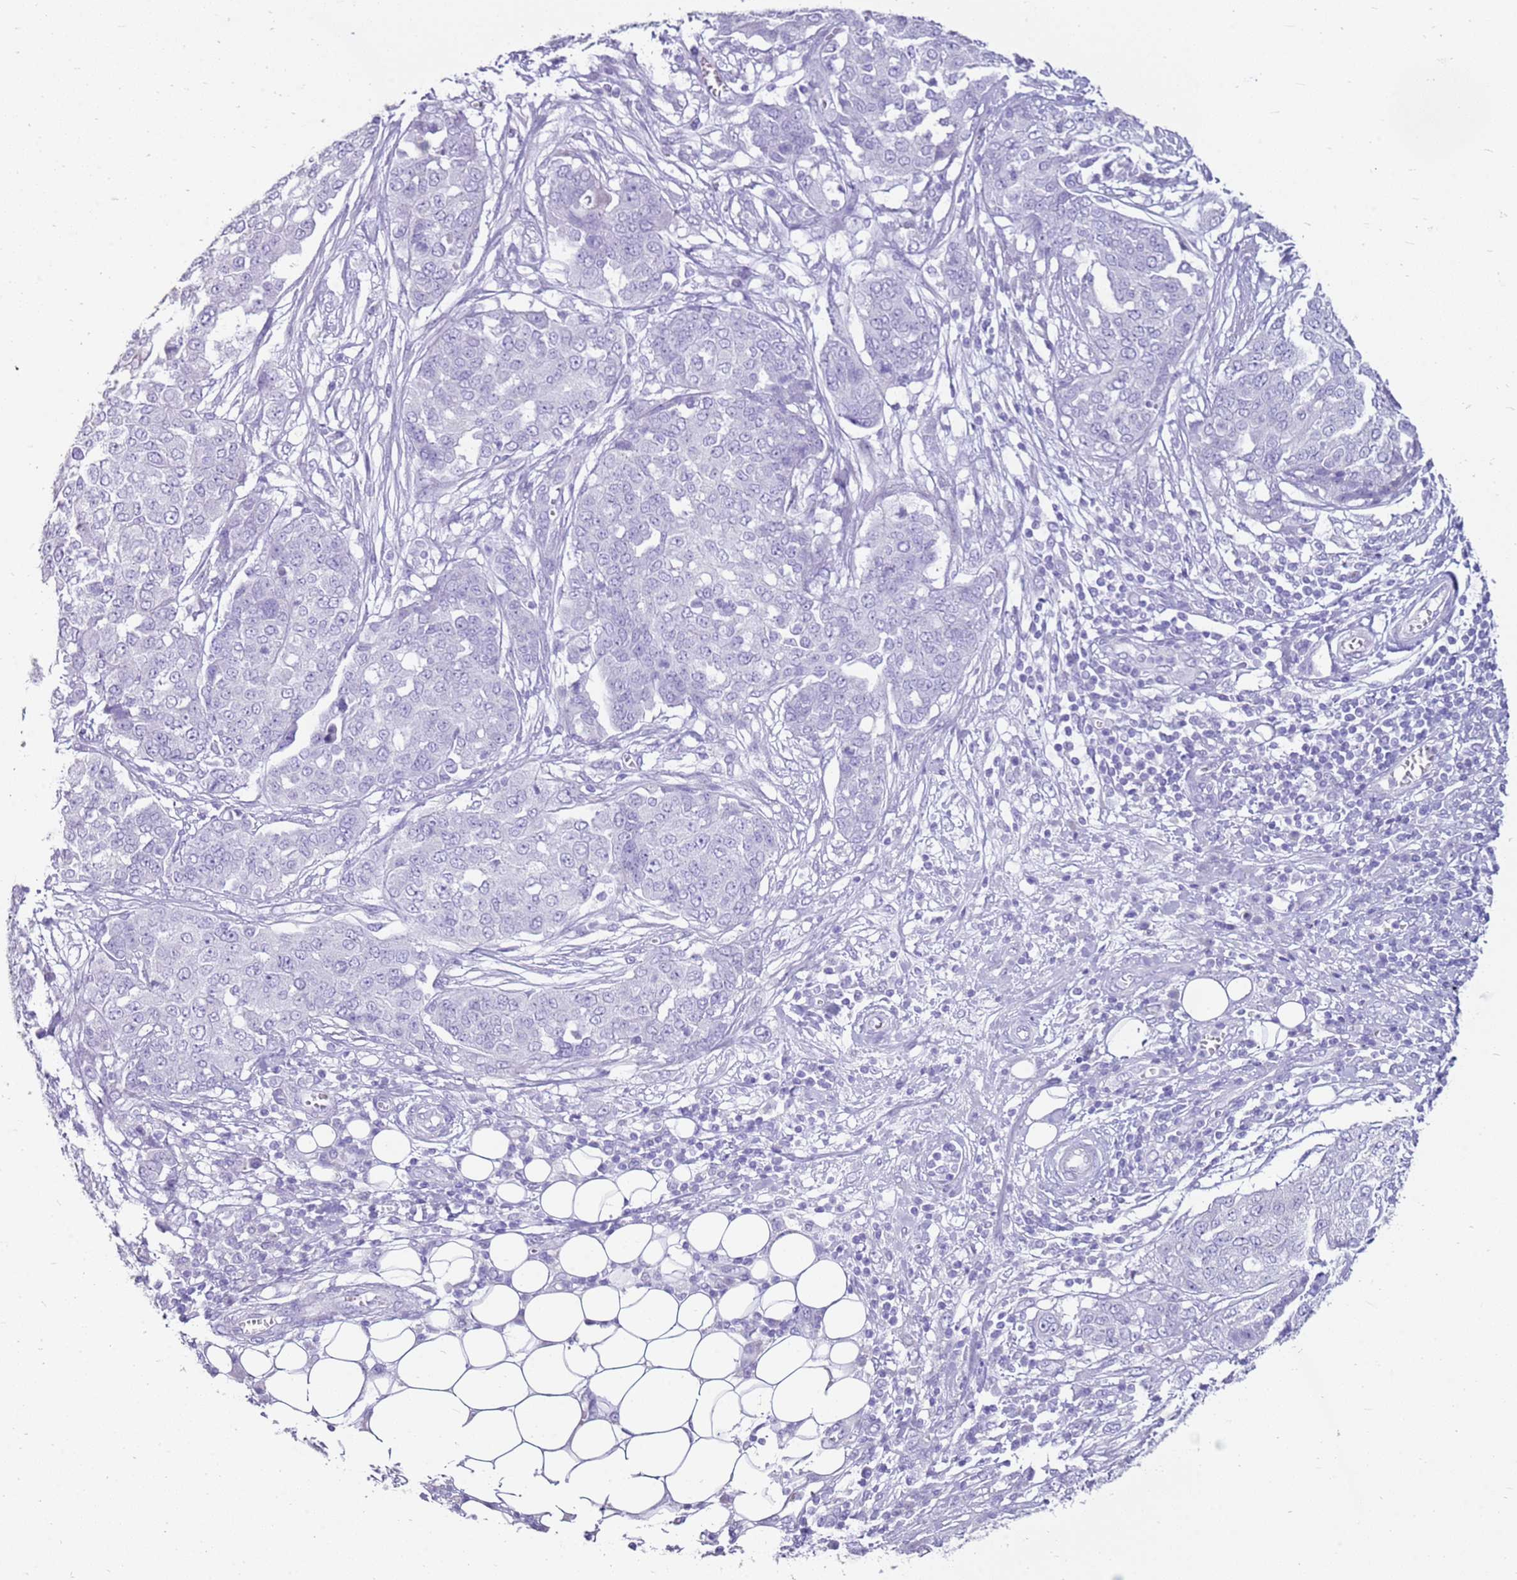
{"staining": {"intensity": "negative", "quantity": "none", "location": "none"}, "tissue": "ovarian cancer", "cell_type": "Tumor cells", "image_type": "cancer", "snomed": [{"axis": "morphology", "description": "Cystadenocarcinoma, serous, NOS"}, {"axis": "topography", "description": "Soft tissue"}, {"axis": "topography", "description": "Ovary"}], "caption": "Immunohistochemistry of human ovarian cancer (serous cystadenocarcinoma) exhibits no expression in tumor cells.", "gene": "CA8", "patient": {"sex": "female", "age": 57}}